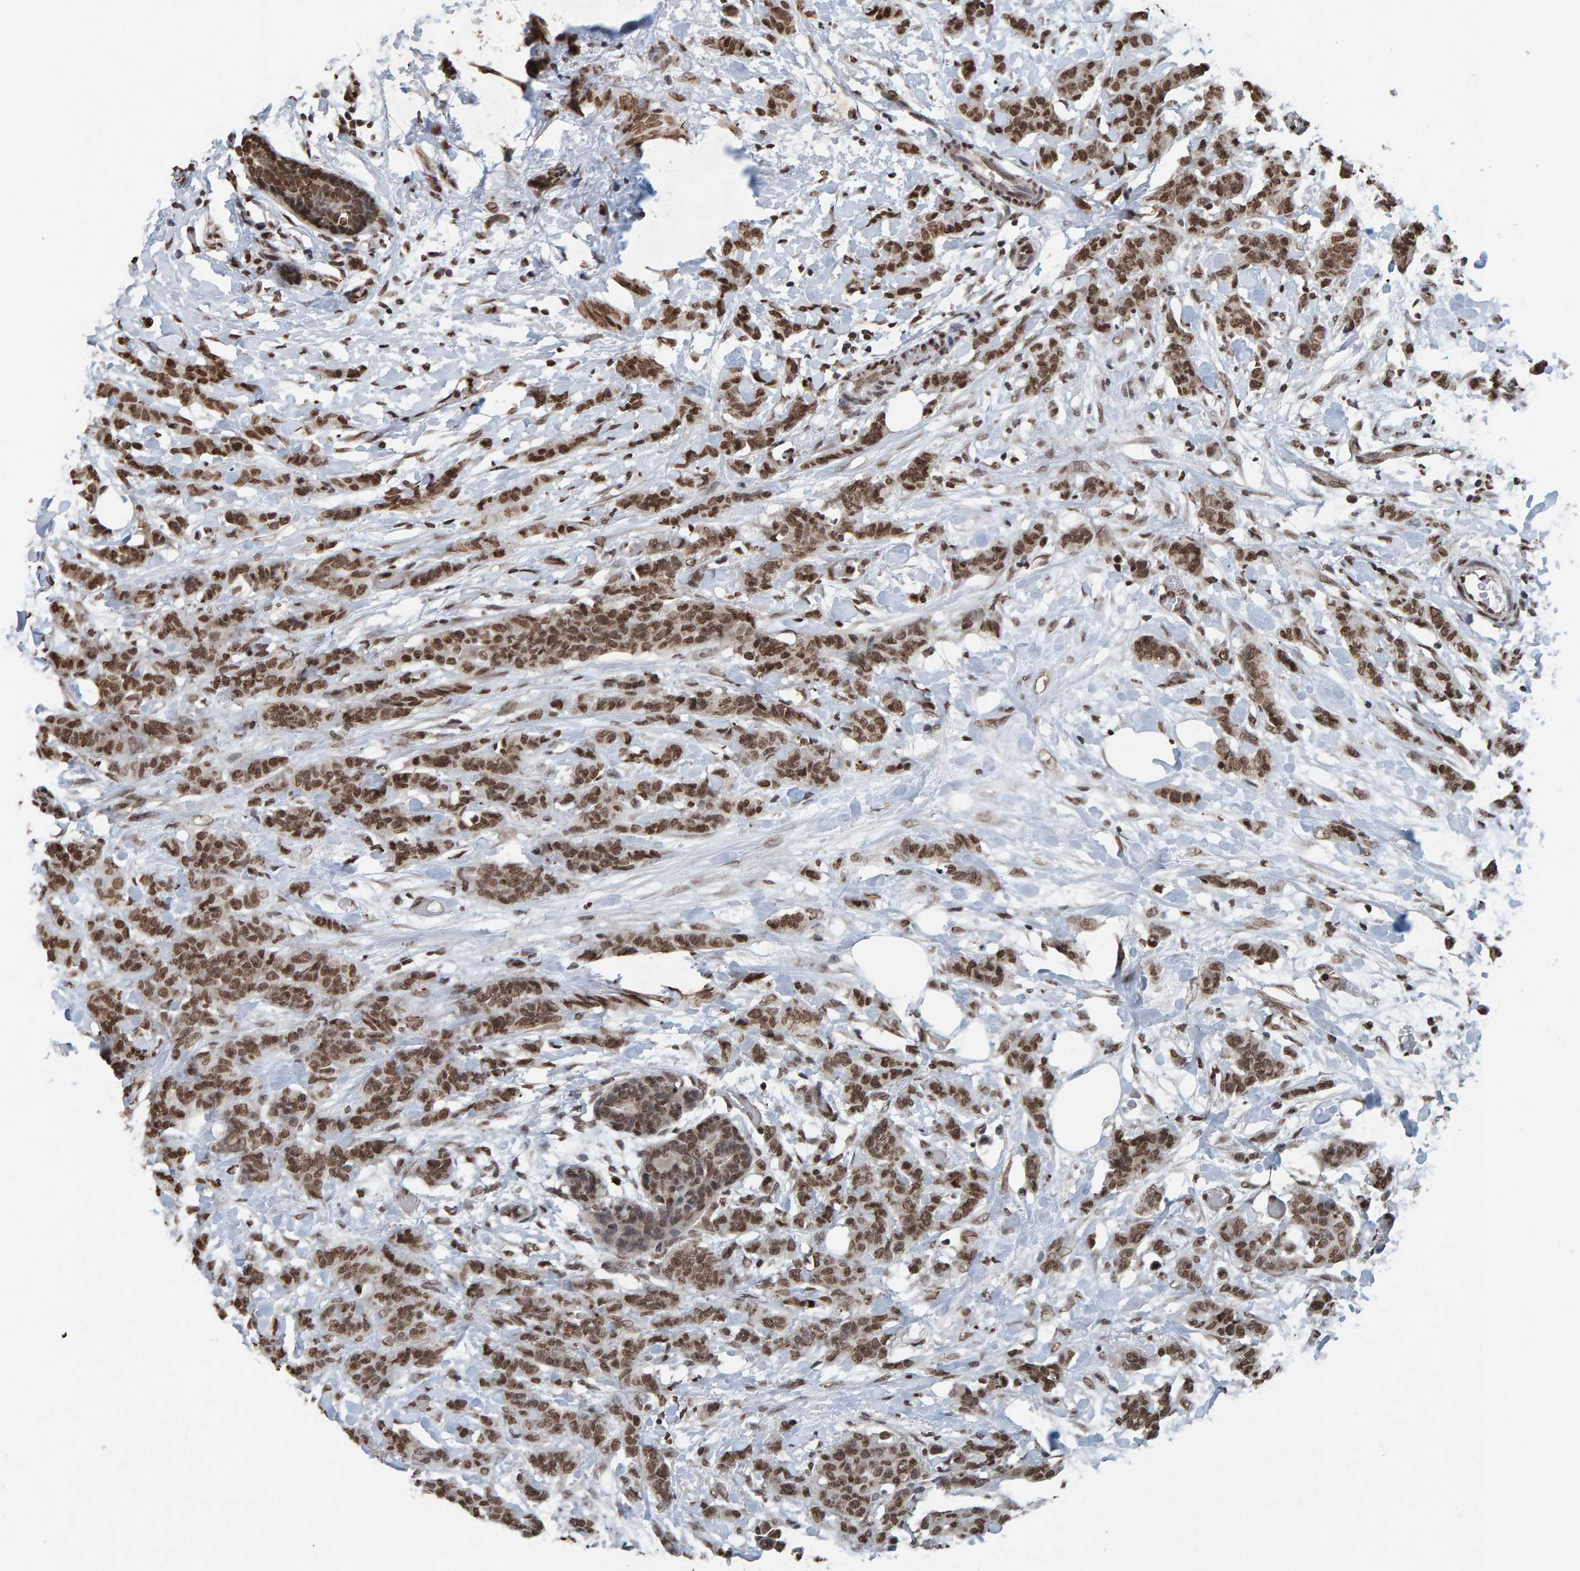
{"staining": {"intensity": "moderate", "quantity": ">75%", "location": "nuclear"}, "tissue": "breast cancer", "cell_type": "Tumor cells", "image_type": "cancer", "snomed": [{"axis": "morphology", "description": "Normal tissue, NOS"}, {"axis": "morphology", "description": "Duct carcinoma"}, {"axis": "topography", "description": "Breast"}], "caption": "The immunohistochemical stain highlights moderate nuclear expression in tumor cells of breast cancer tissue.", "gene": "H2AZ1", "patient": {"sex": "female", "age": 40}}